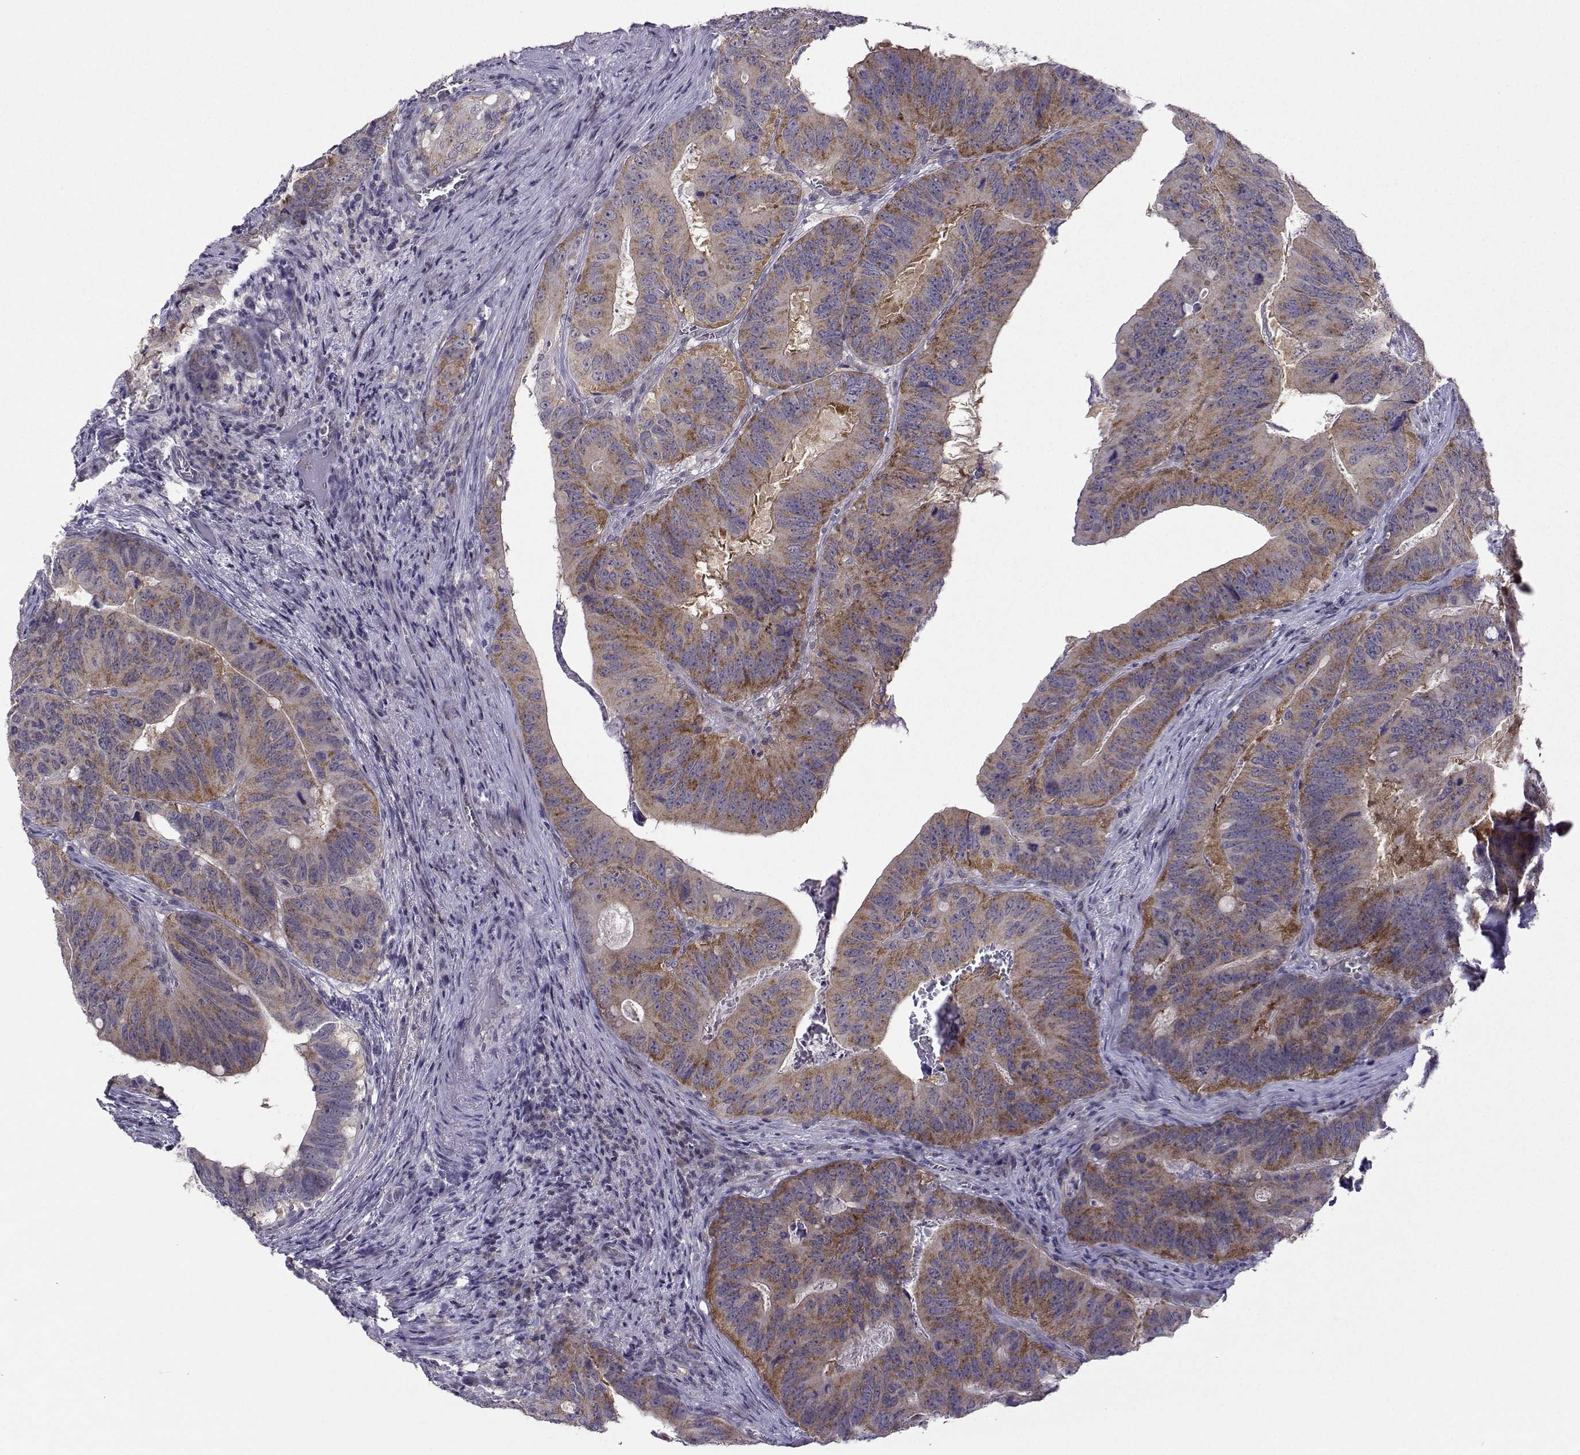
{"staining": {"intensity": "moderate", "quantity": ">75%", "location": "cytoplasmic/membranous"}, "tissue": "colorectal cancer", "cell_type": "Tumor cells", "image_type": "cancer", "snomed": [{"axis": "morphology", "description": "Adenocarcinoma, NOS"}, {"axis": "topography", "description": "Colon"}], "caption": "DAB (3,3'-diaminobenzidine) immunohistochemical staining of human colorectal cancer displays moderate cytoplasmic/membranous protein staining in about >75% of tumor cells.", "gene": "DDX20", "patient": {"sex": "male", "age": 79}}